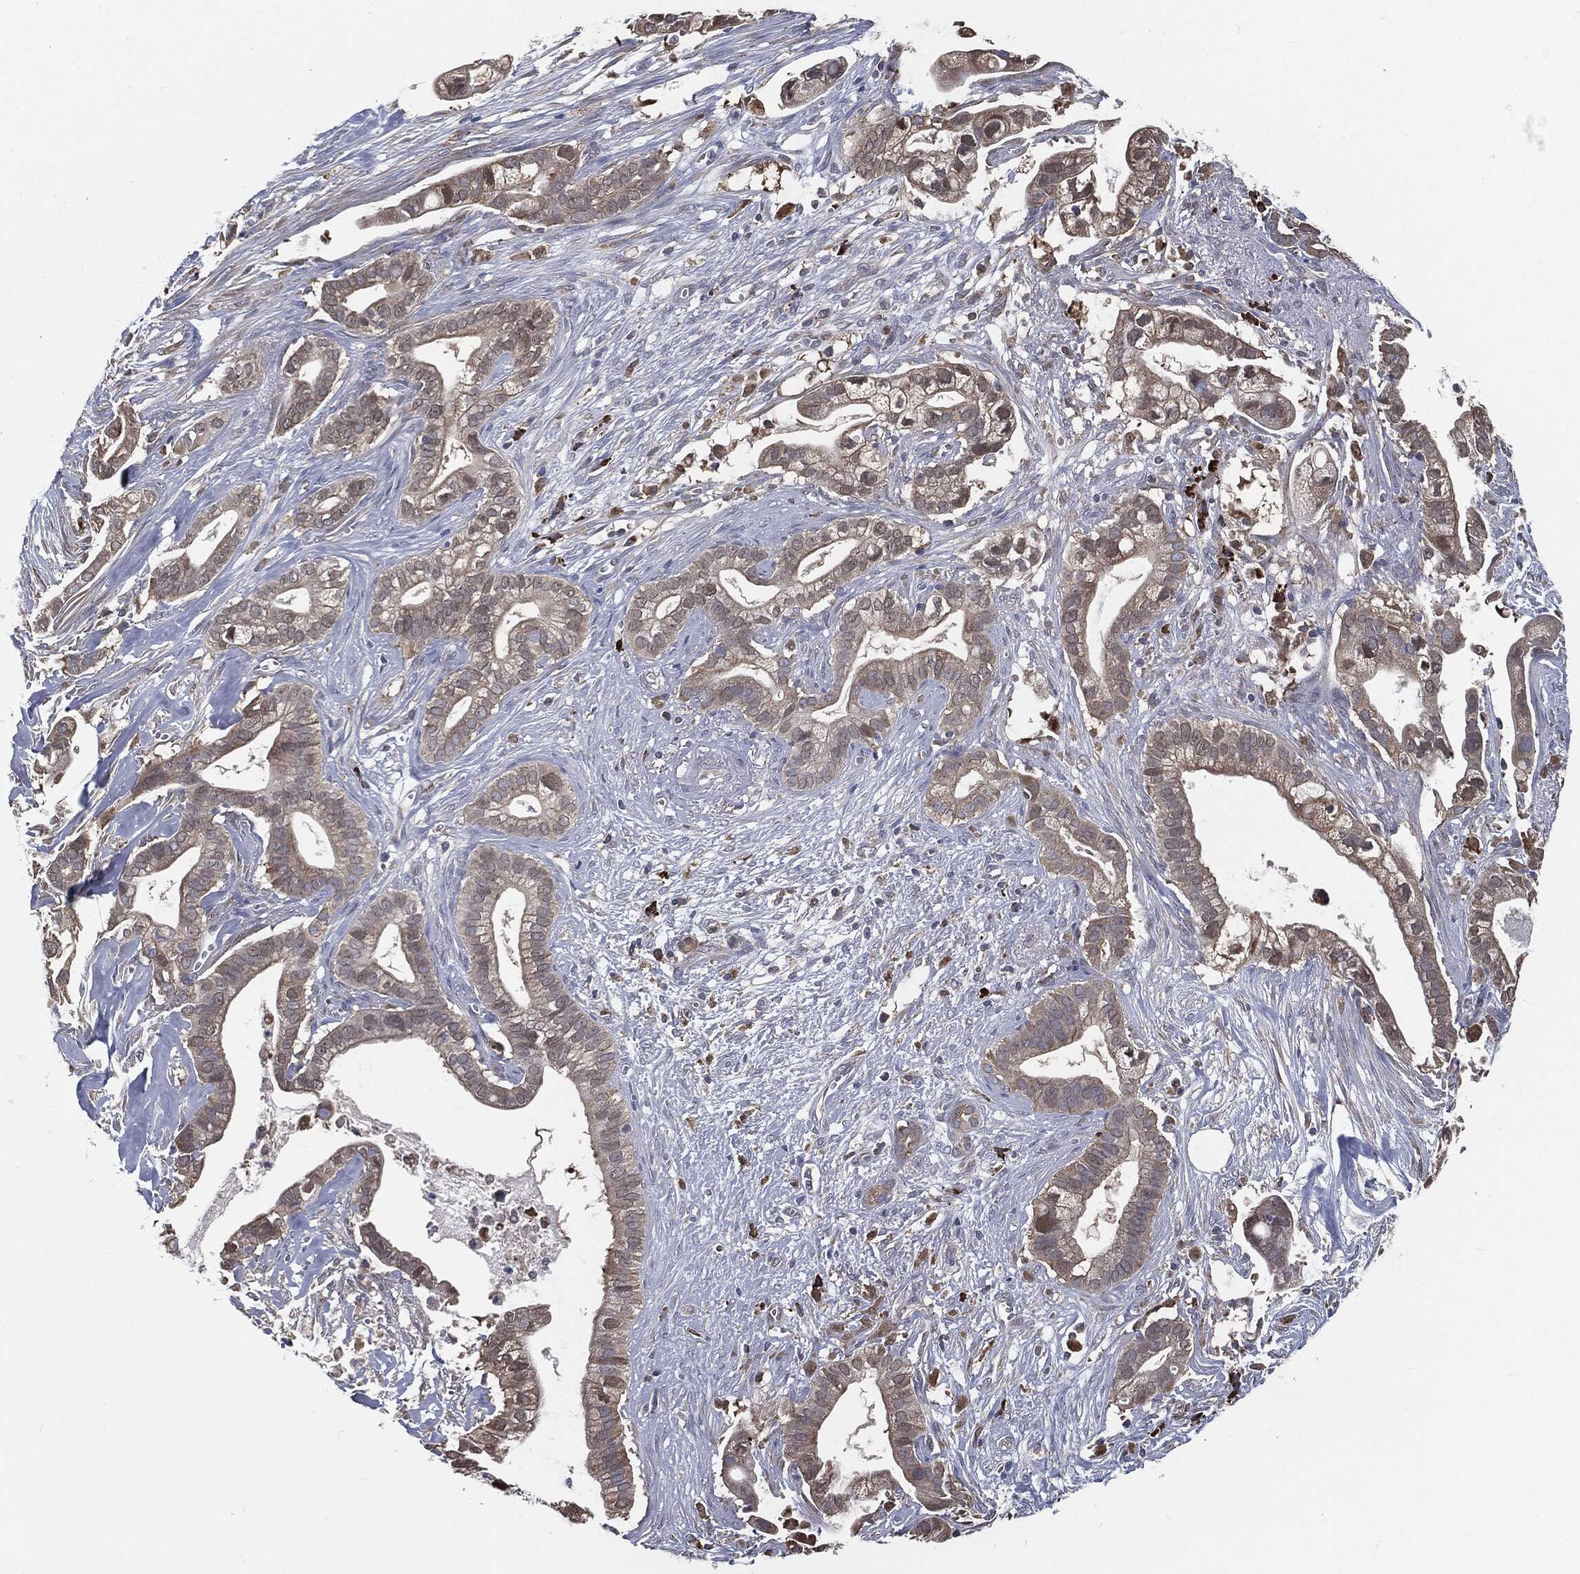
{"staining": {"intensity": "moderate", "quantity": "25%-75%", "location": "cytoplasmic/membranous"}, "tissue": "pancreatic cancer", "cell_type": "Tumor cells", "image_type": "cancer", "snomed": [{"axis": "morphology", "description": "Adenocarcinoma, NOS"}, {"axis": "topography", "description": "Pancreas"}], "caption": "Immunohistochemical staining of adenocarcinoma (pancreatic) displays medium levels of moderate cytoplasmic/membranous staining in about 25%-75% of tumor cells.", "gene": "PRDX4", "patient": {"sex": "male", "age": 61}}